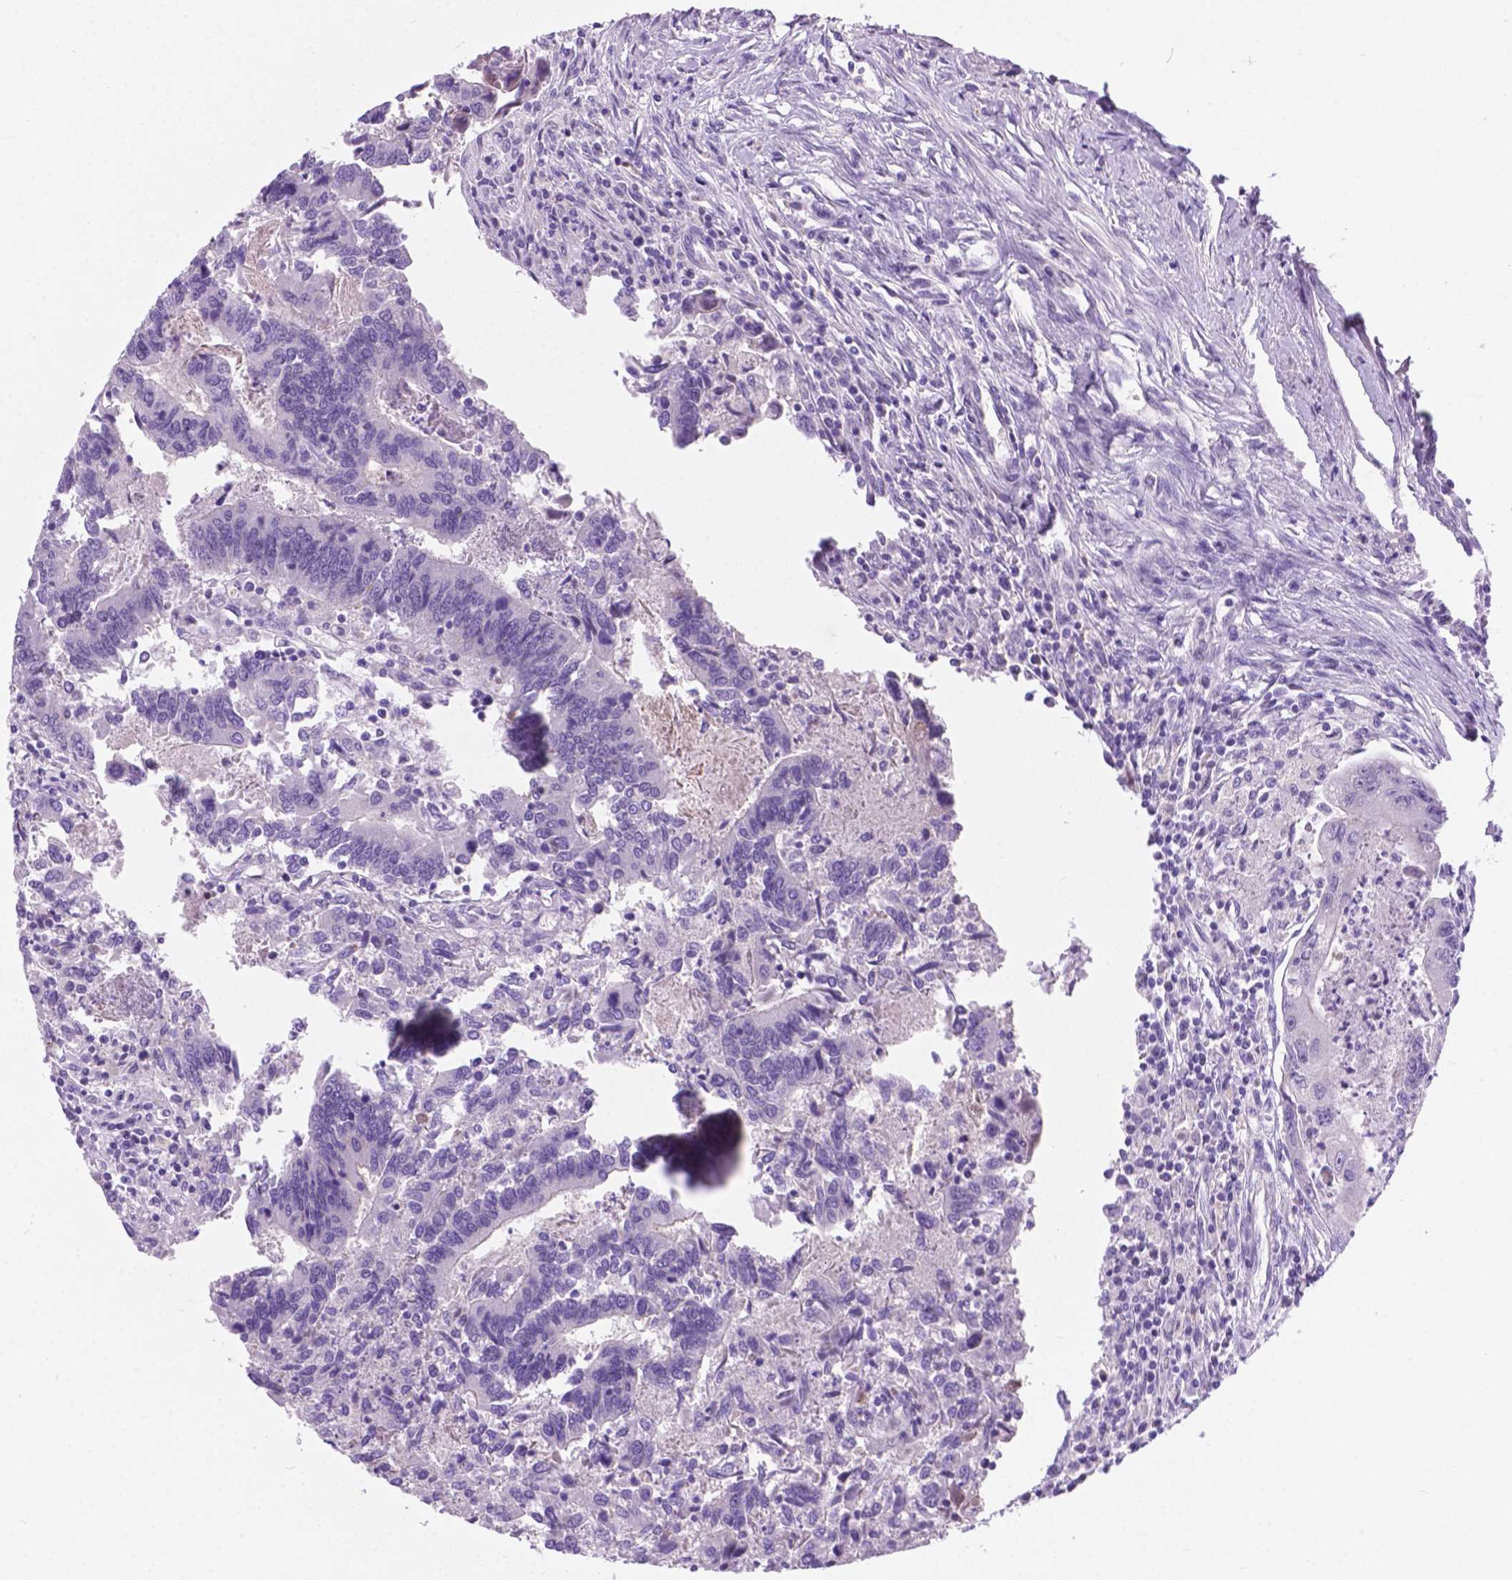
{"staining": {"intensity": "negative", "quantity": "none", "location": "none"}, "tissue": "colorectal cancer", "cell_type": "Tumor cells", "image_type": "cancer", "snomed": [{"axis": "morphology", "description": "Adenocarcinoma, NOS"}, {"axis": "topography", "description": "Colon"}], "caption": "Tumor cells are negative for protein expression in human colorectal cancer (adenocarcinoma). (DAB immunohistochemistry, high magnification).", "gene": "ARMS2", "patient": {"sex": "female", "age": 67}}